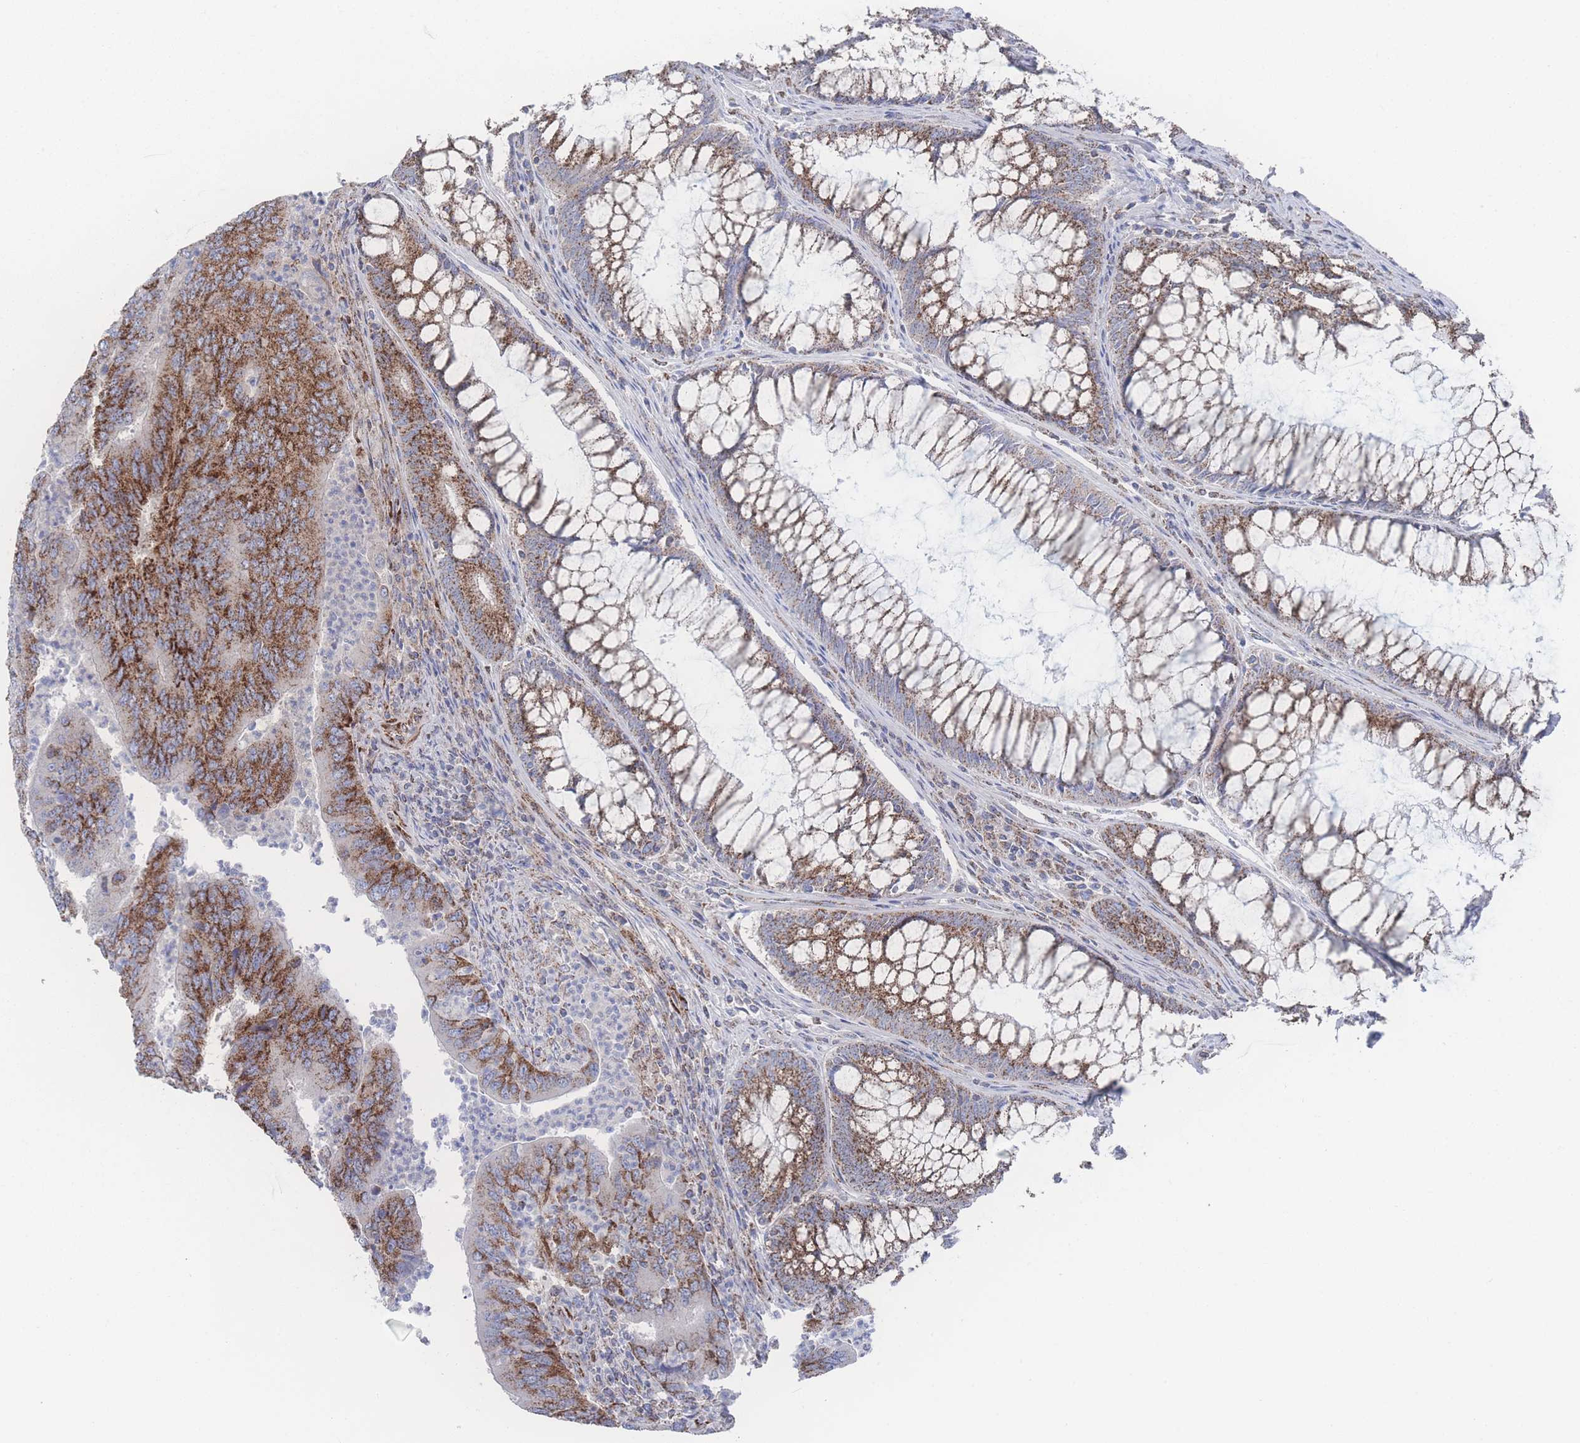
{"staining": {"intensity": "strong", "quantity": ">75%", "location": "cytoplasmic/membranous"}, "tissue": "colorectal cancer", "cell_type": "Tumor cells", "image_type": "cancer", "snomed": [{"axis": "morphology", "description": "Adenocarcinoma, NOS"}, {"axis": "topography", "description": "Colon"}], "caption": "Protein staining reveals strong cytoplasmic/membranous expression in approximately >75% of tumor cells in colorectal cancer (adenocarcinoma).", "gene": "PEX14", "patient": {"sex": "female", "age": 67}}